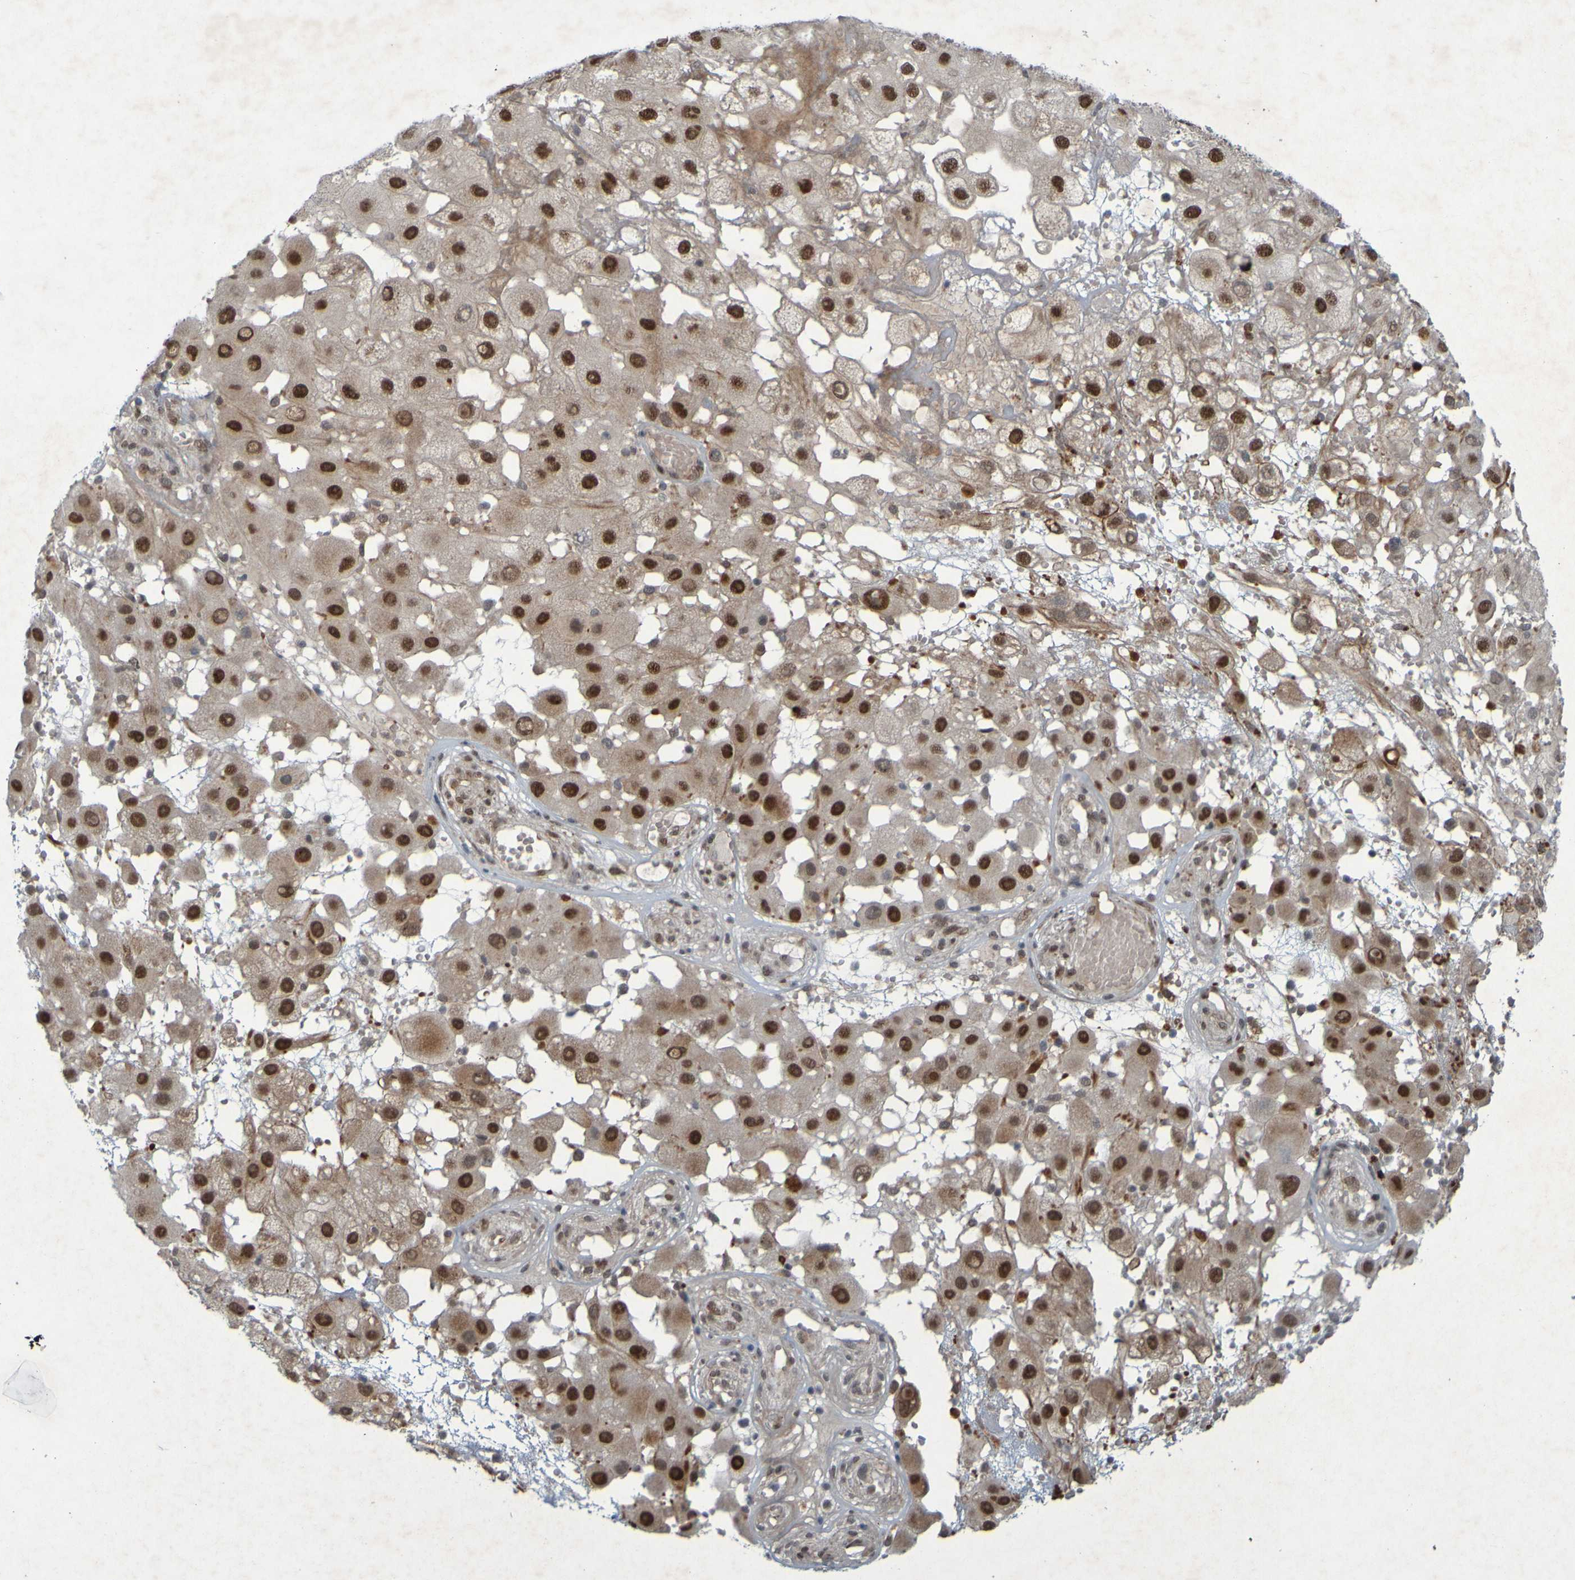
{"staining": {"intensity": "strong", "quantity": ">75%", "location": "nuclear"}, "tissue": "melanoma", "cell_type": "Tumor cells", "image_type": "cancer", "snomed": [{"axis": "morphology", "description": "Malignant melanoma, NOS"}, {"axis": "topography", "description": "Skin"}], "caption": "This is an image of immunohistochemistry (IHC) staining of melanoma, which shows strong positivity in the nuclear of tumor cells.", "gene": "MCPH1", "patient": {"sex": "female", "age": 81}}